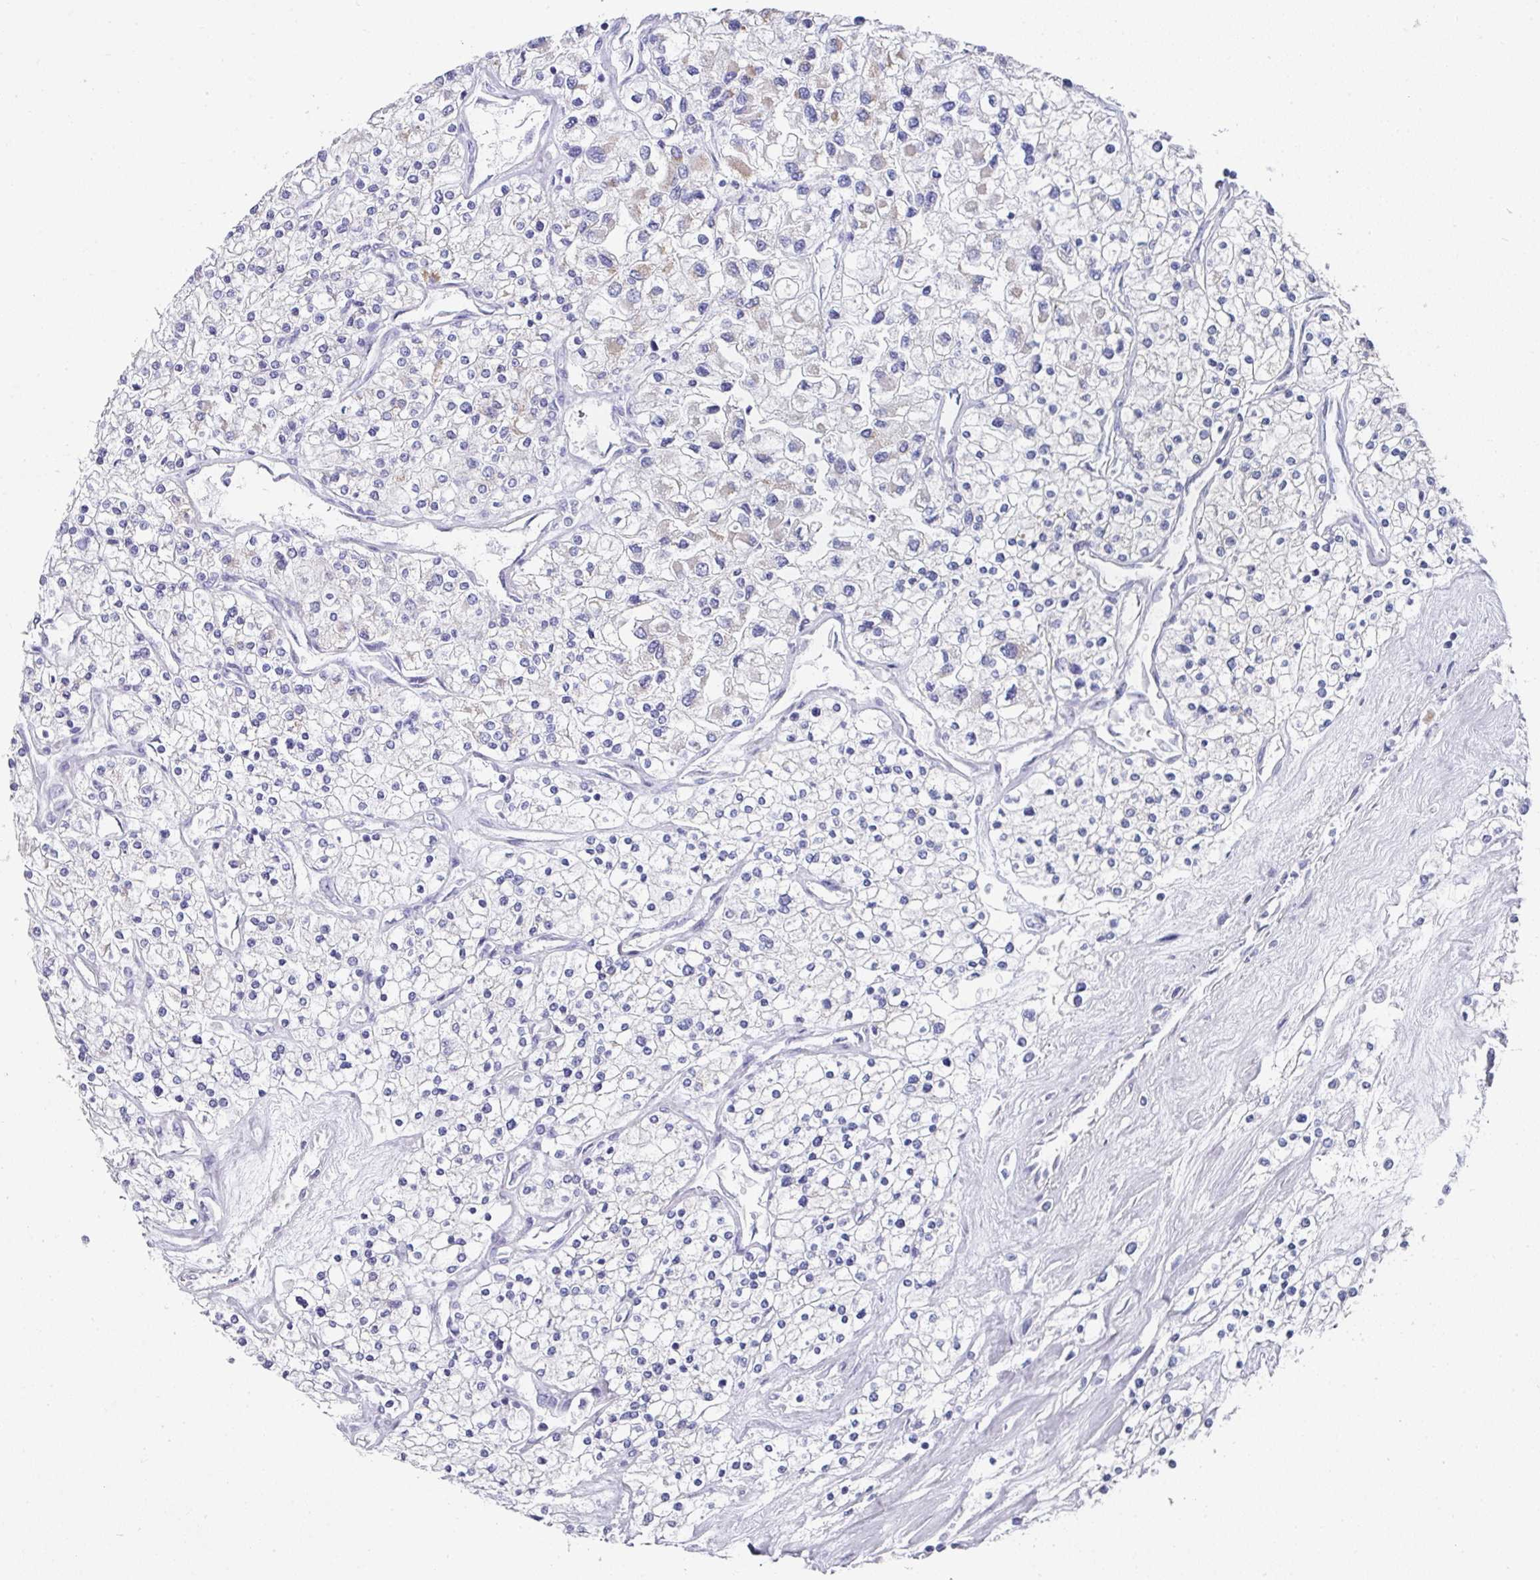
{"staining": {"intensity": "negative", "quantity": "none", "location": "none"}, "tissue": "renal cancer", "cell_type": "Tumor cells", "image_type": "cancer", "snomed": [{"axis": "morphology", "description": "Adenocarcinoma, NOS"}, {"axis": "topography", "description": "Kidney"}], "caption": "Immunohistochemical staining of human renal cancer (adenocarcinoma) shows no significant positivity in tumor cells. (DAB immunohistochemistry, high magnification).", "gene": "SETBP1", "patient": {"sex": "male", "age": 80}}